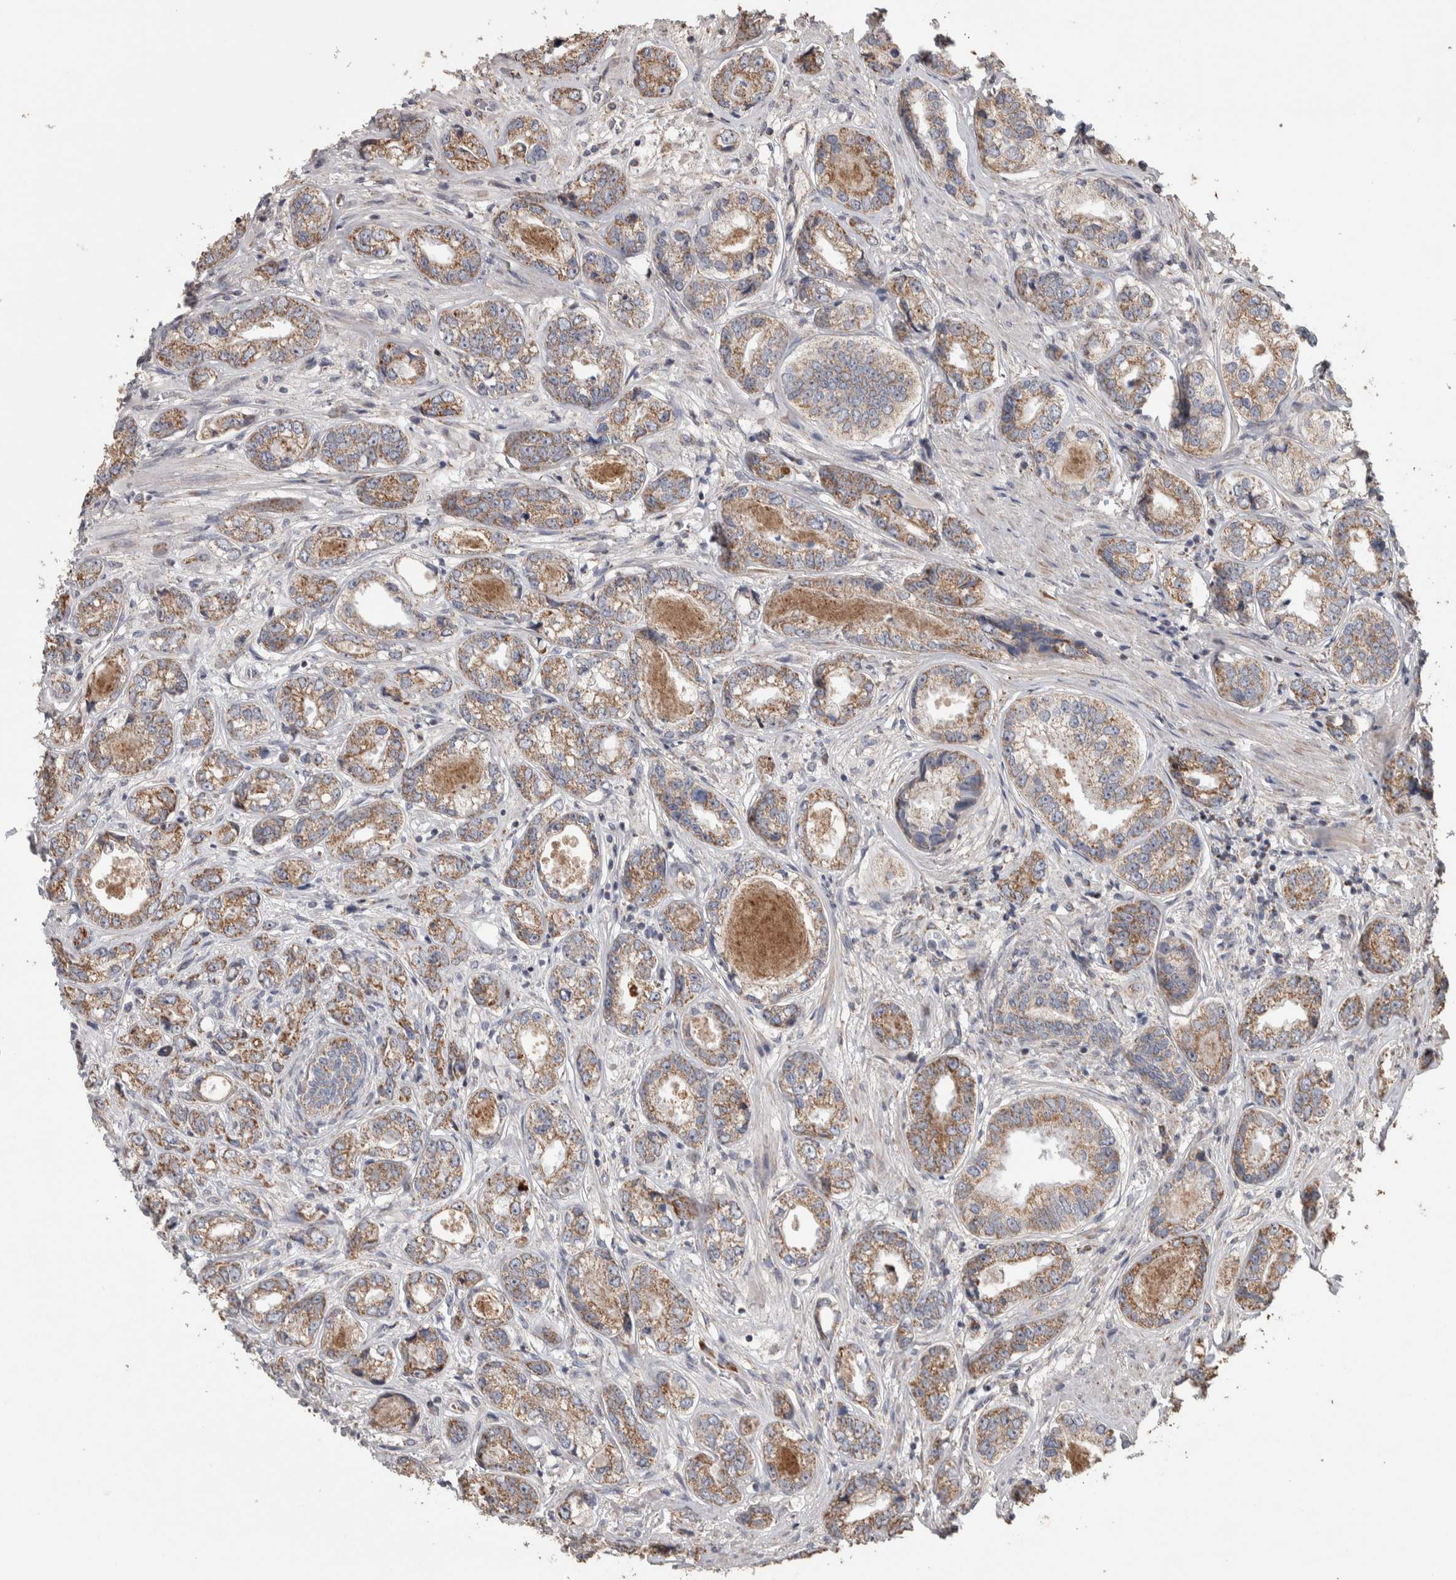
{"staining": {"intensity": "moderate", "quantity": ">75%", "location": "cytoplasmic/membranous"}, "tissue": "prostate cancer", "cell_type": "Tumor cells", "image_type": "cancer", "snomed": [{"axis": "morphology", "description": "Adenocarcinoma, High grade"}, {"axis": "topography", "description": "Prostate"}], "caption": "This image displays immunohistochemistry staining of prostate cancer, with medium moderate cytoplasmic/membranous positivity in approximately >75% of tumor cells.", "gene": "SCO1", "patient": {"sex": "male", "age": 61}}